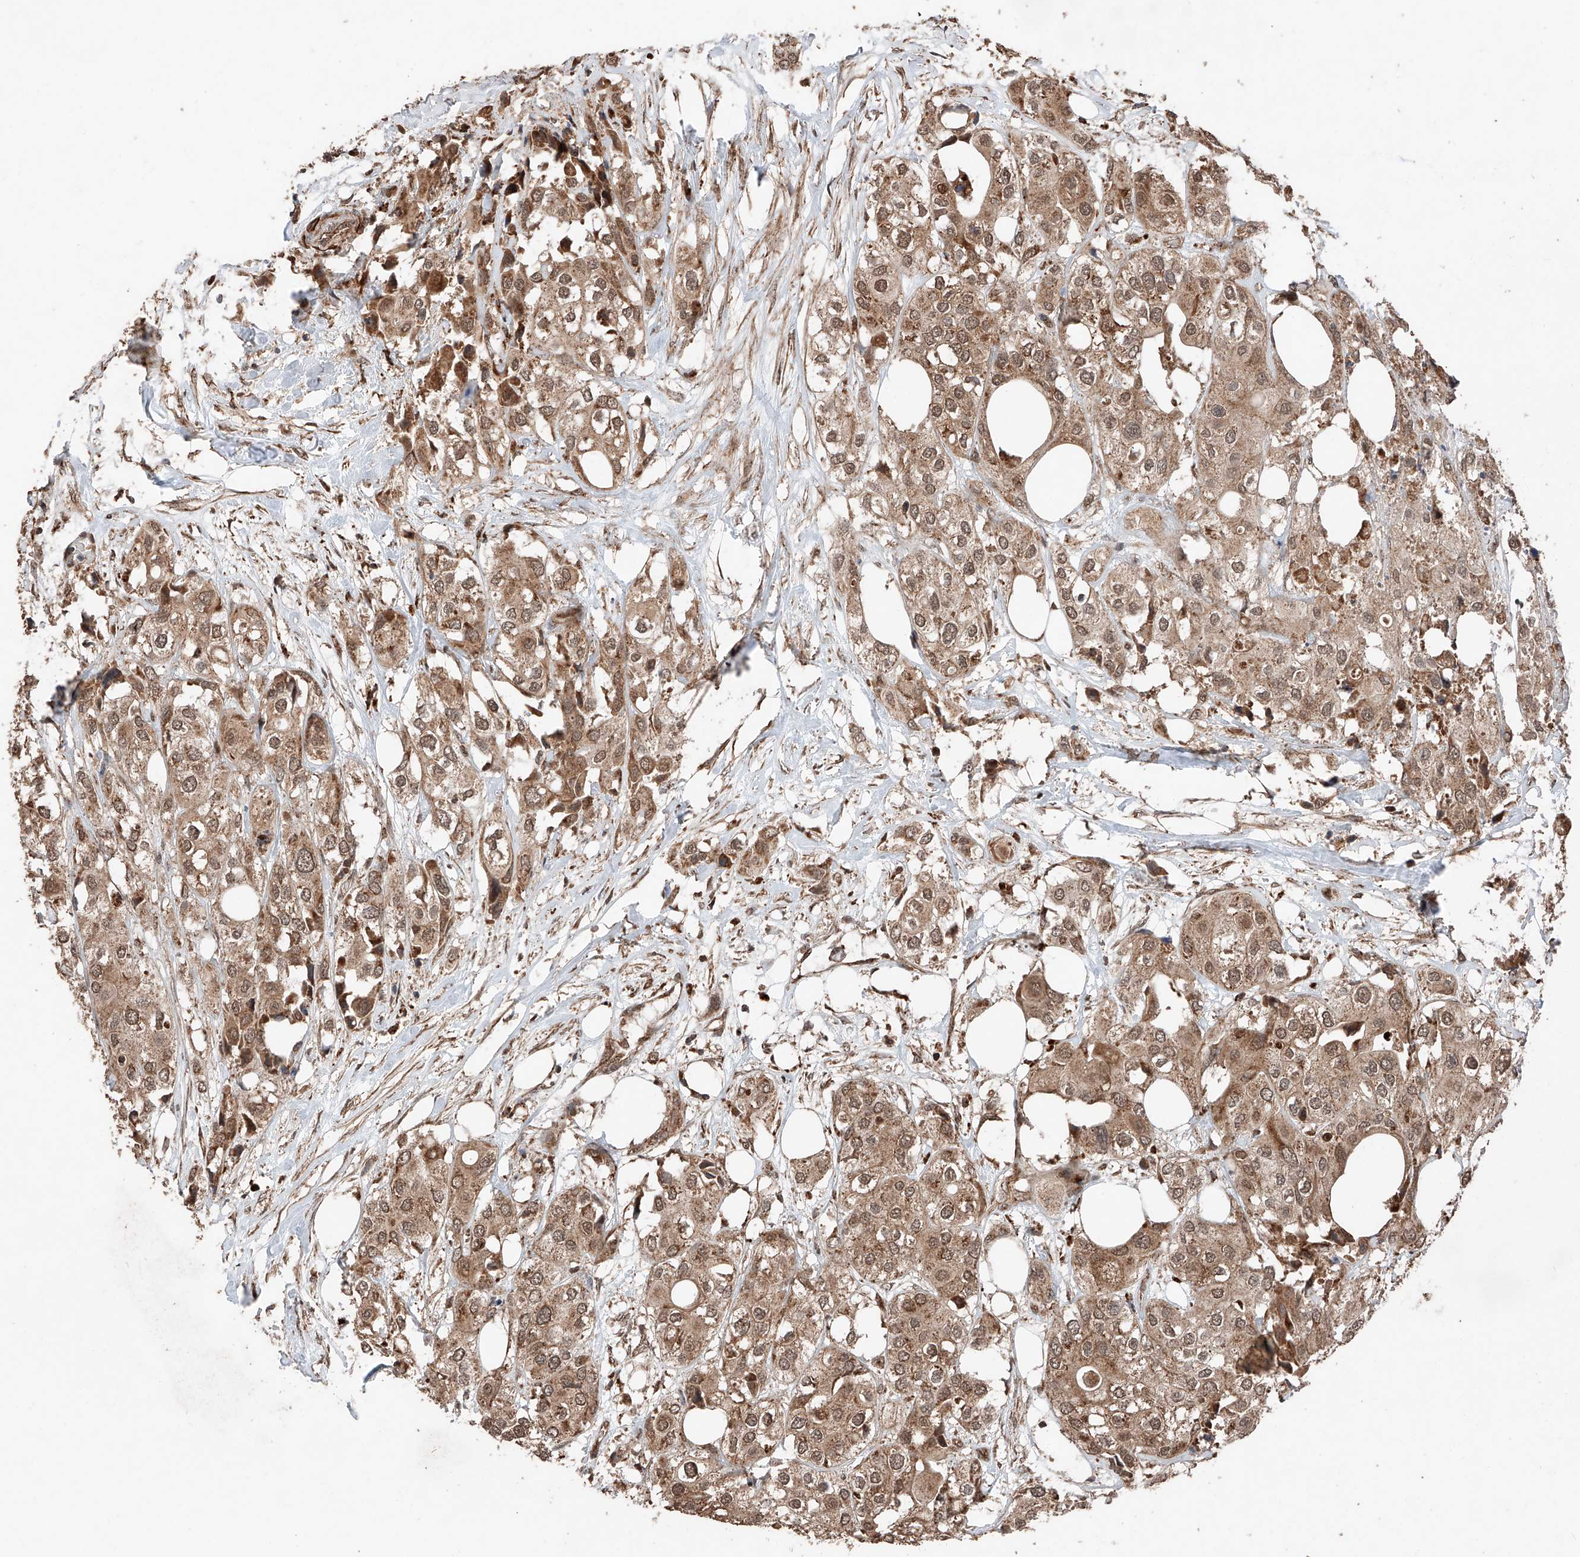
{"staining": {"intensity": "moderate", "quantity": ">75%", "location": "cytoplasmic/membranous,nuclear"}, "tissue": "urothelial cancer", "cell_type": "Tumor cells", "image_type": "cancer", "snomed": [{"axis": "morphology", "description": "Urothelial carcinoma, High grade"}, {"axis": "topography", "description": "Urinary bladder"}], "caption": "Tumor cells show medium levels of moderate cytoplasmic/membranous and nuclear positivity in about >75% of cells in human urothelial carcinoma (high-grade). The protein is shown in brown color, while the nuclei are stained blue.", "gene": "ZSCAN29", "patient": {"sex": "male", "age": 64}}